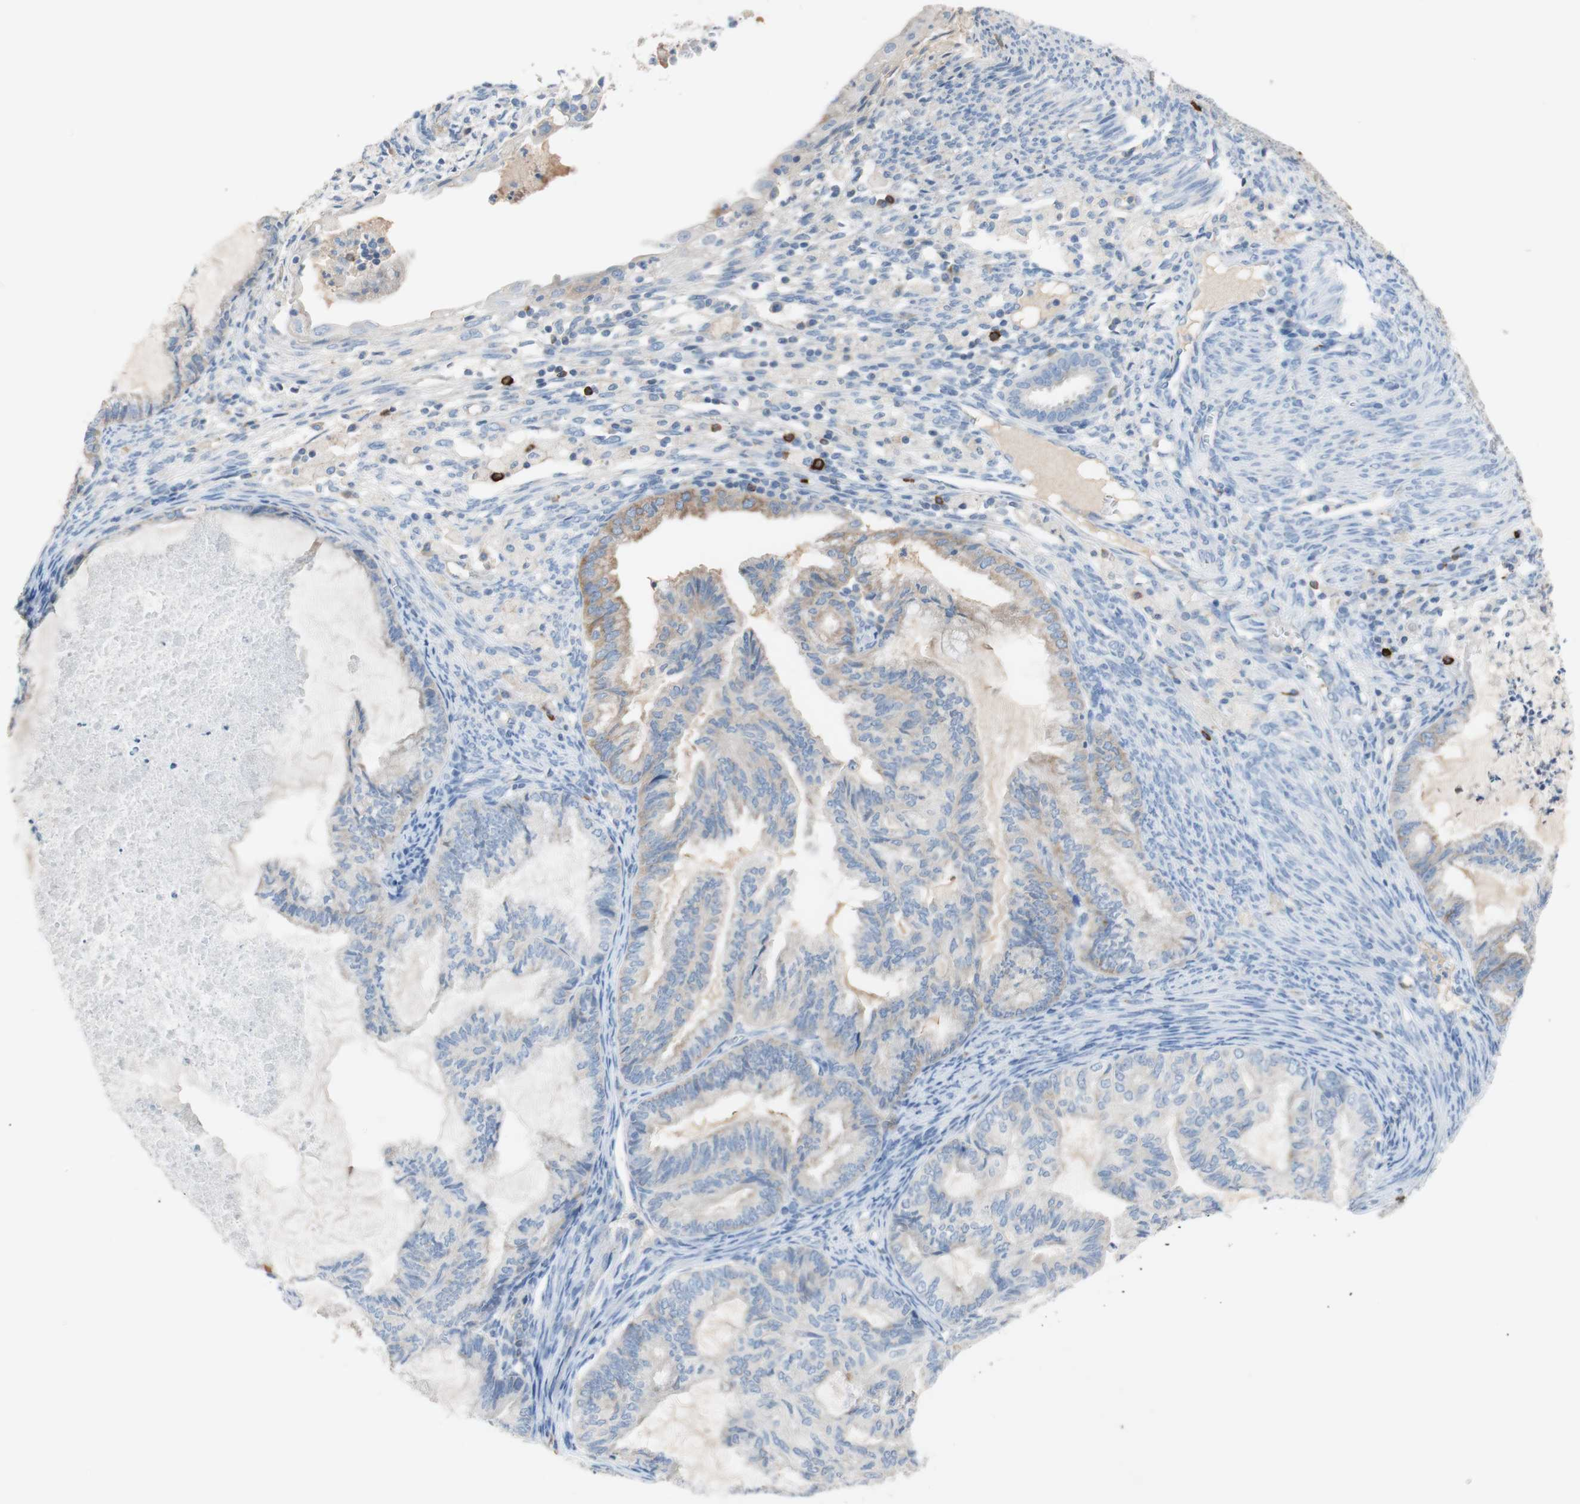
{"staining": {"intensity": "weak", "quantity": ">75%", "location": "cytoplasmic/membranous"}, "tissue": "cervical cancer", "cell_type": "Tumor cells", "image_type": "cancer", "snomed": [{"axis": "morphology", "description": "Normal tissue, NOS"}, {"axis": "morphology", "description": "Adenocarcinoma, NOS"}, {"axis": "topography", "description": "Cervix"}, {"axis": "topography", "description": "Endometrium"}], "caption": "This image reveals immunohistochemistry staining of cervical adenocarcinoma, with low weak cytoplasmic/membranous staining in about >75% of tumor cells.", "gene": "PACSIN1", "patient": {"sex": "female", "age": 86}}